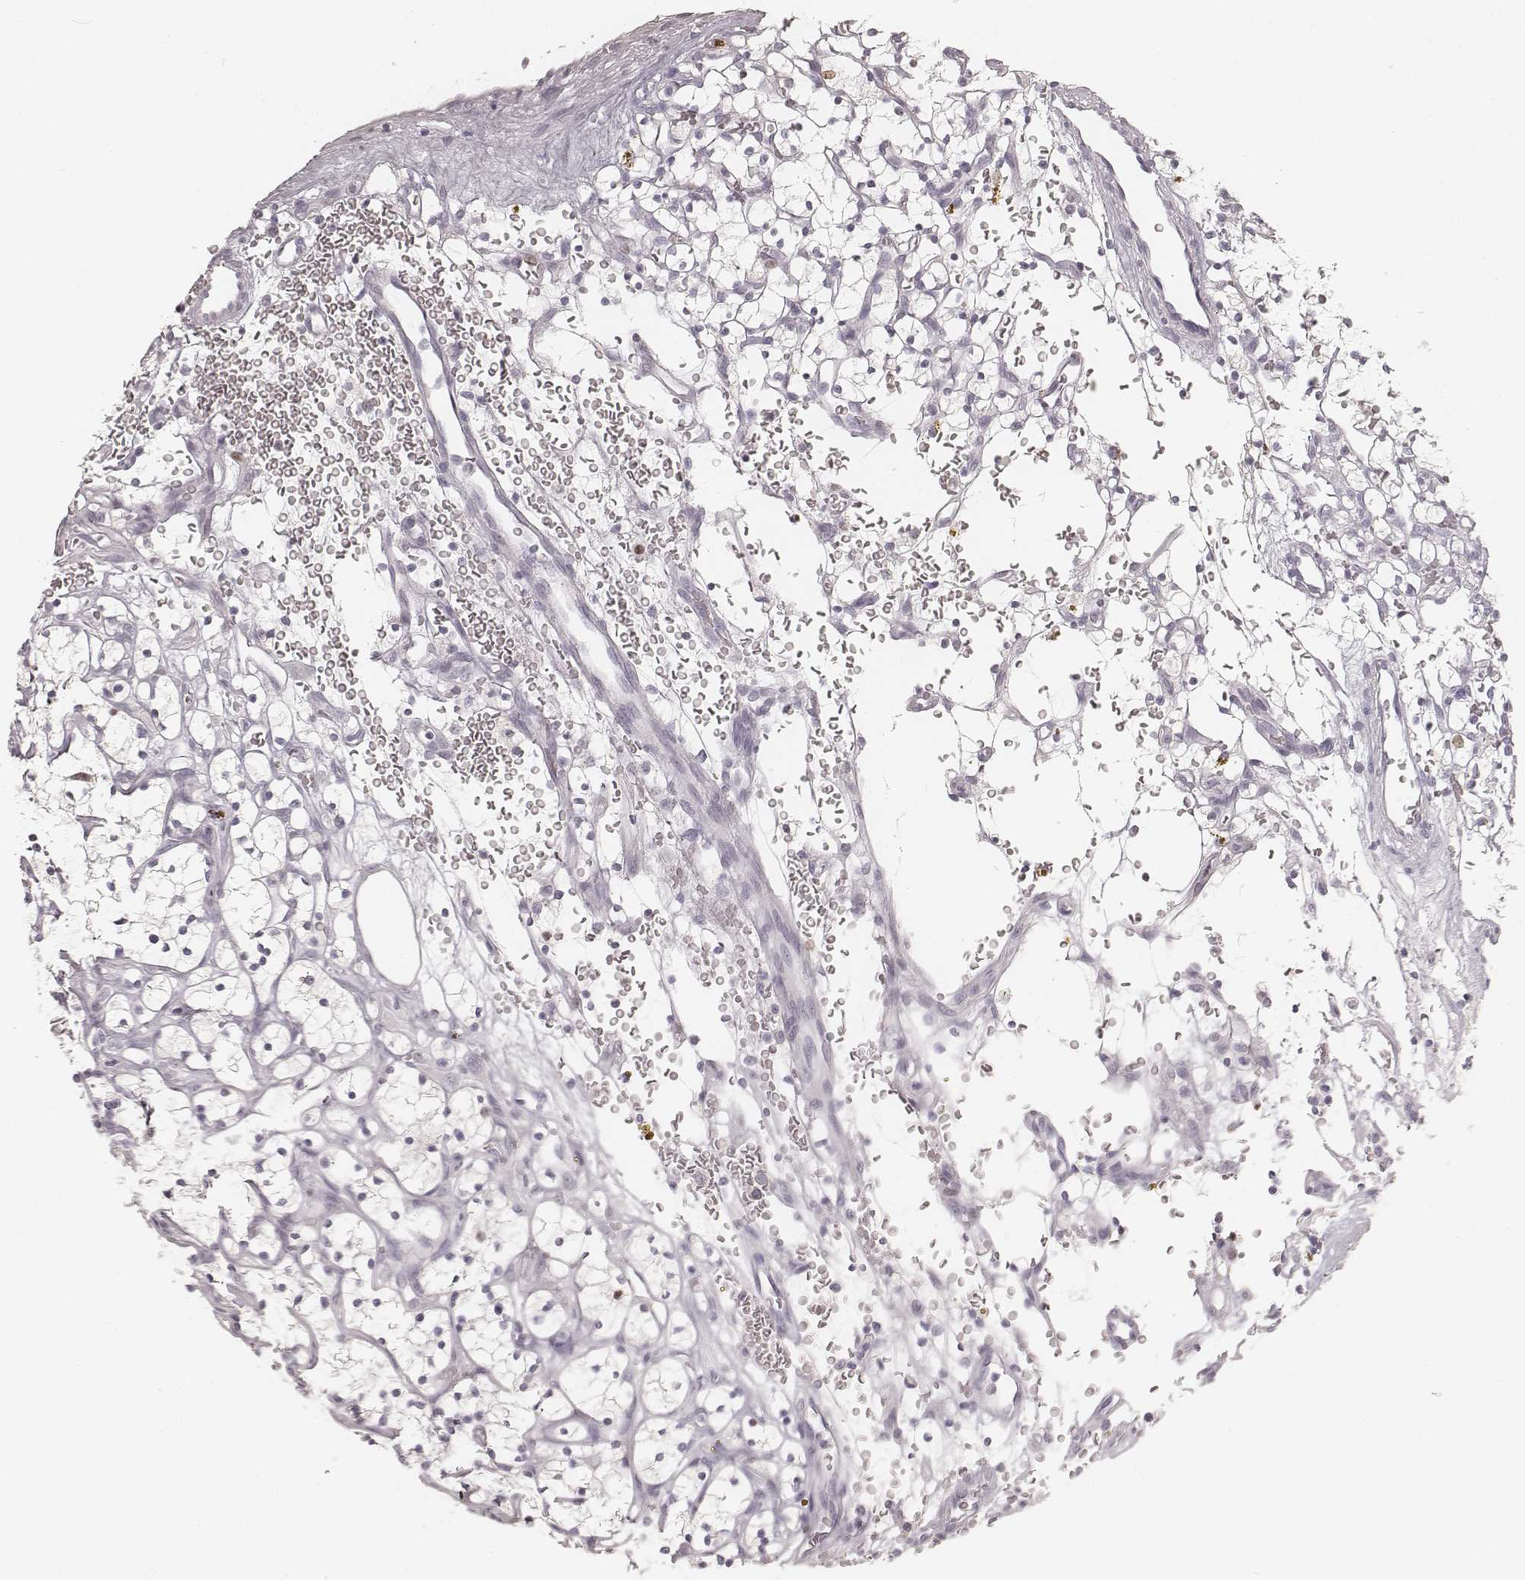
{"staining": {"intensity": "negative", "quantity": "none", "location": "none"}, "tissue": "renal cancer", "cell_type": "Tumor cells", "image_type": "cancer", "snomed": [{"axis": "morphology", "description": "Adenocarcinoma, NOS"}, {"axis": "topography", "description": "Kidney"}], "caption": "Immunohistochemistry (IHC) histopathology image of renal cancer stained for a protein (brown), which demonstrates no staining in tumor cells. Nuclei are stained in blue.", "gene": "TEX37", "patient": {"sex": "female", "age": 64}}